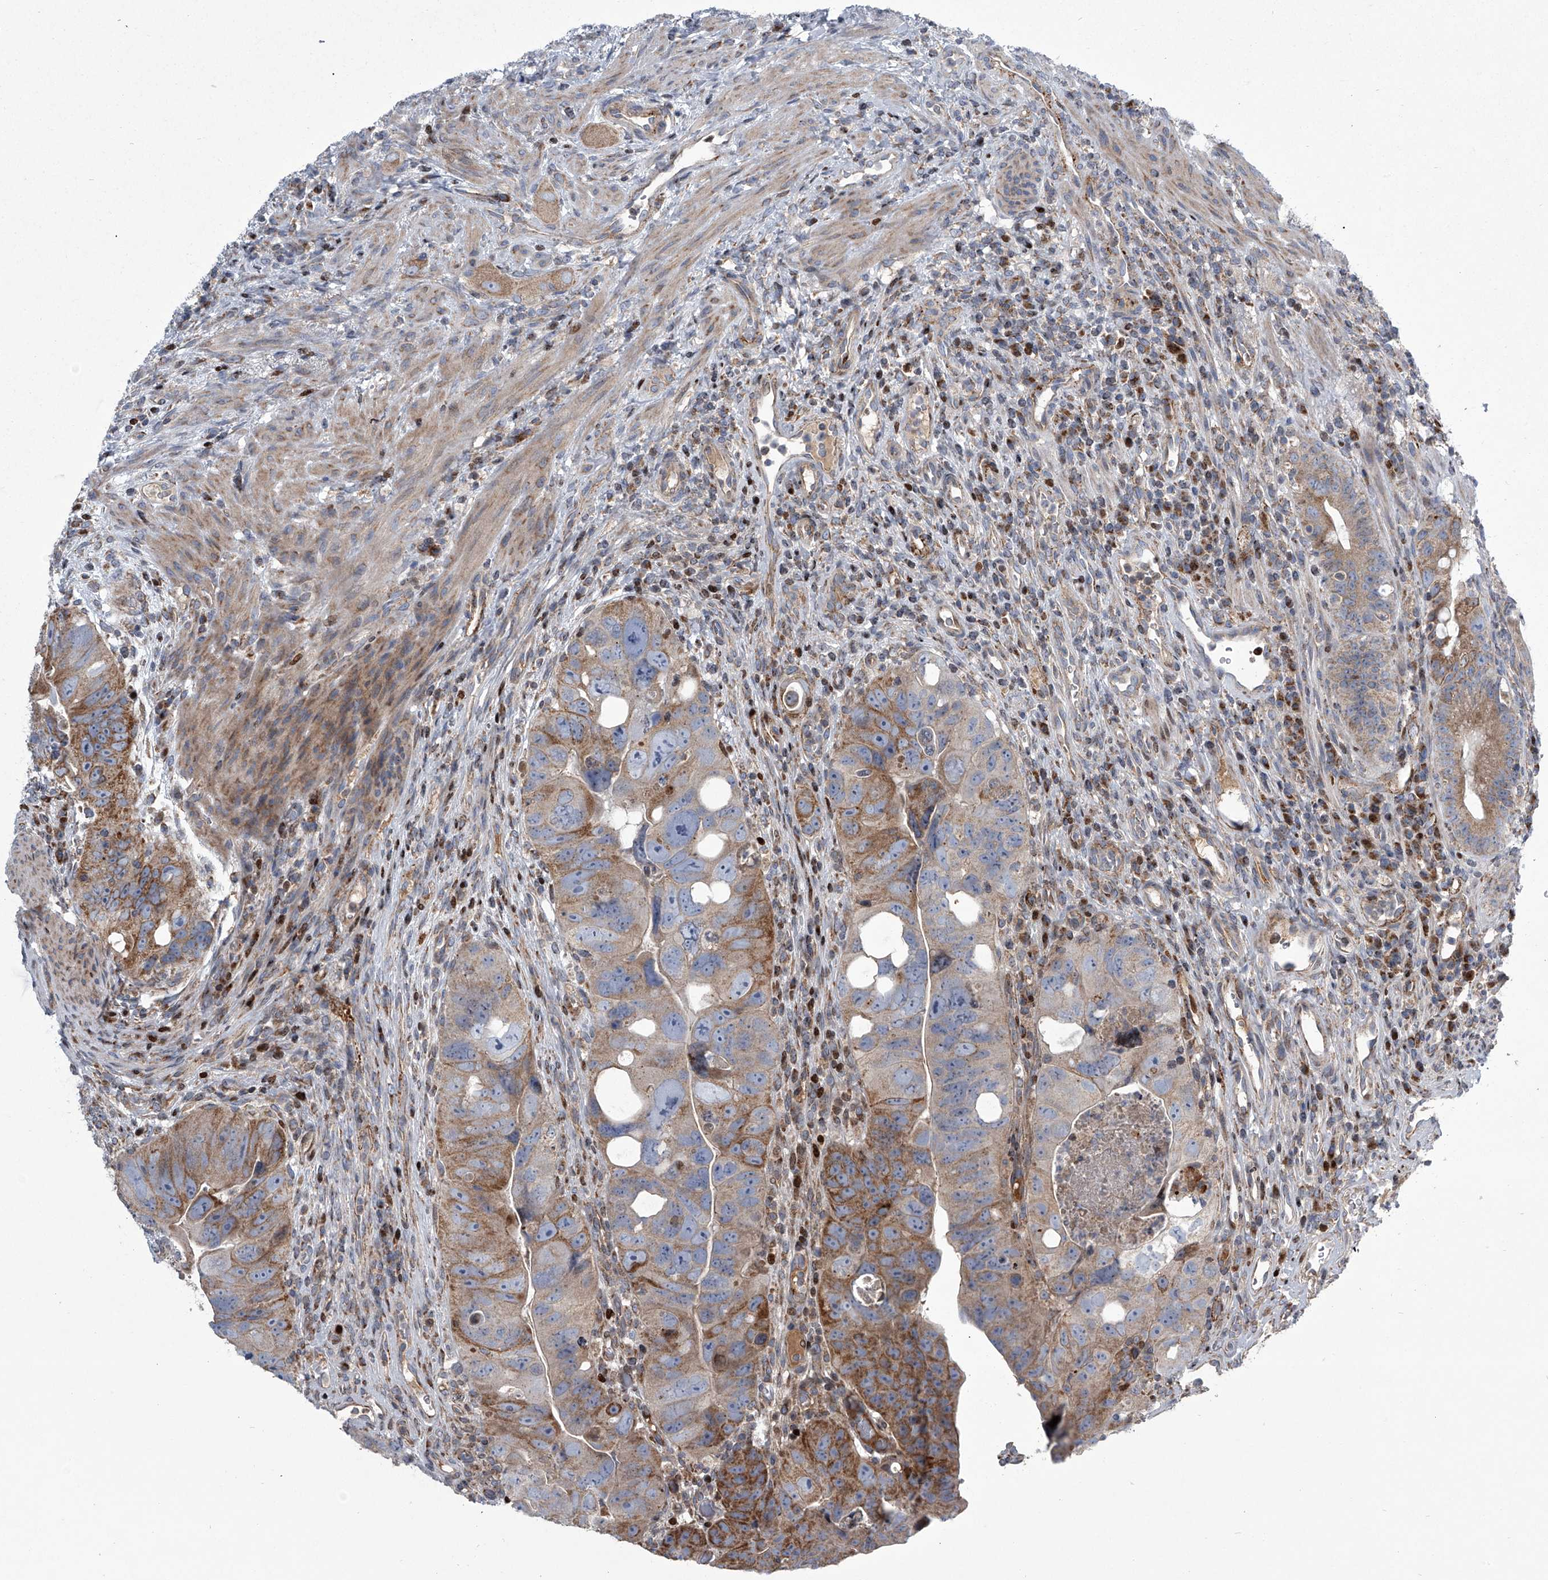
{"staining": {"intensity": "moderate", "quantity": ">75%", "location": "cytoplasmic/membranous"}, "tissue": "colorectal cancer", "cell_type": "Tumor cells", "image_type": "cancer", "snomed": [{"axis": "morphology", "description": "Adenocarcinoma, NOS"}, {"axis": "topography", "description": "Rectum"}], "caption": "A medium amount of moderate cytoplasmic/membranous positivity is identified in about >75% of tumor cells in adenocarcinoma (colorectal) tissue.", "gene": "STRADA", "patient": {"sex": "male", "age": 59}}